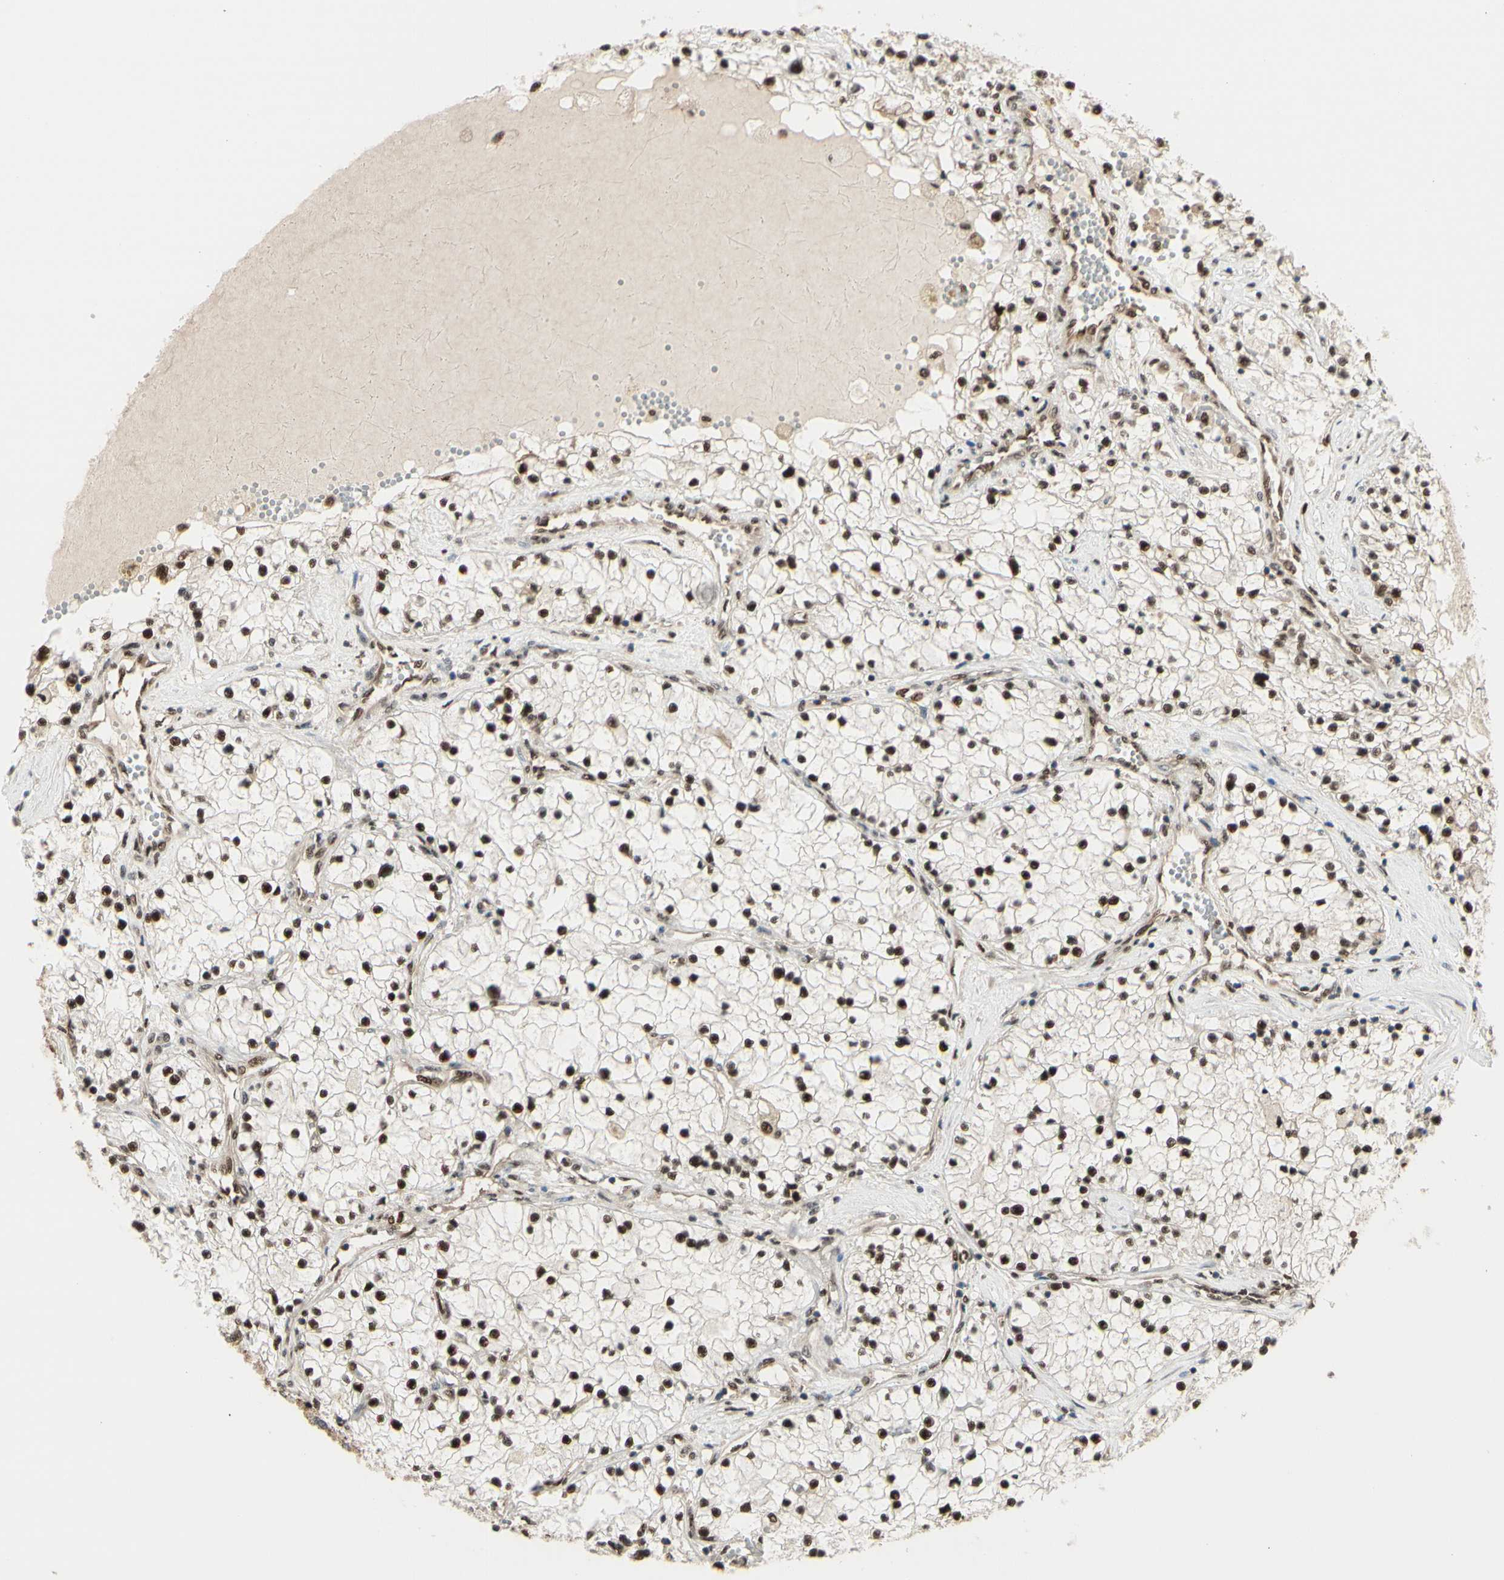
{"staining": {"intensity": "strong", "quantity": ">75%", "location": "nuclear"}, "tissue": "renal cancer", "cell_type": "Tumor cells", "image_type": "cancer", "snomed": [{"axis": "morphology", "description": "Adenocarcinoma, NOS"}, {"axis": "topography", "description": "Kidney"}], "caption": "Immunohistochemical staining of human renal cancer (adenocarcinoma) reveals high levels of strong nuclear positivity in approximately >75% of tumor cells.", "gene": "HSF1", "patient": {"sex": "male", "age": 68}}